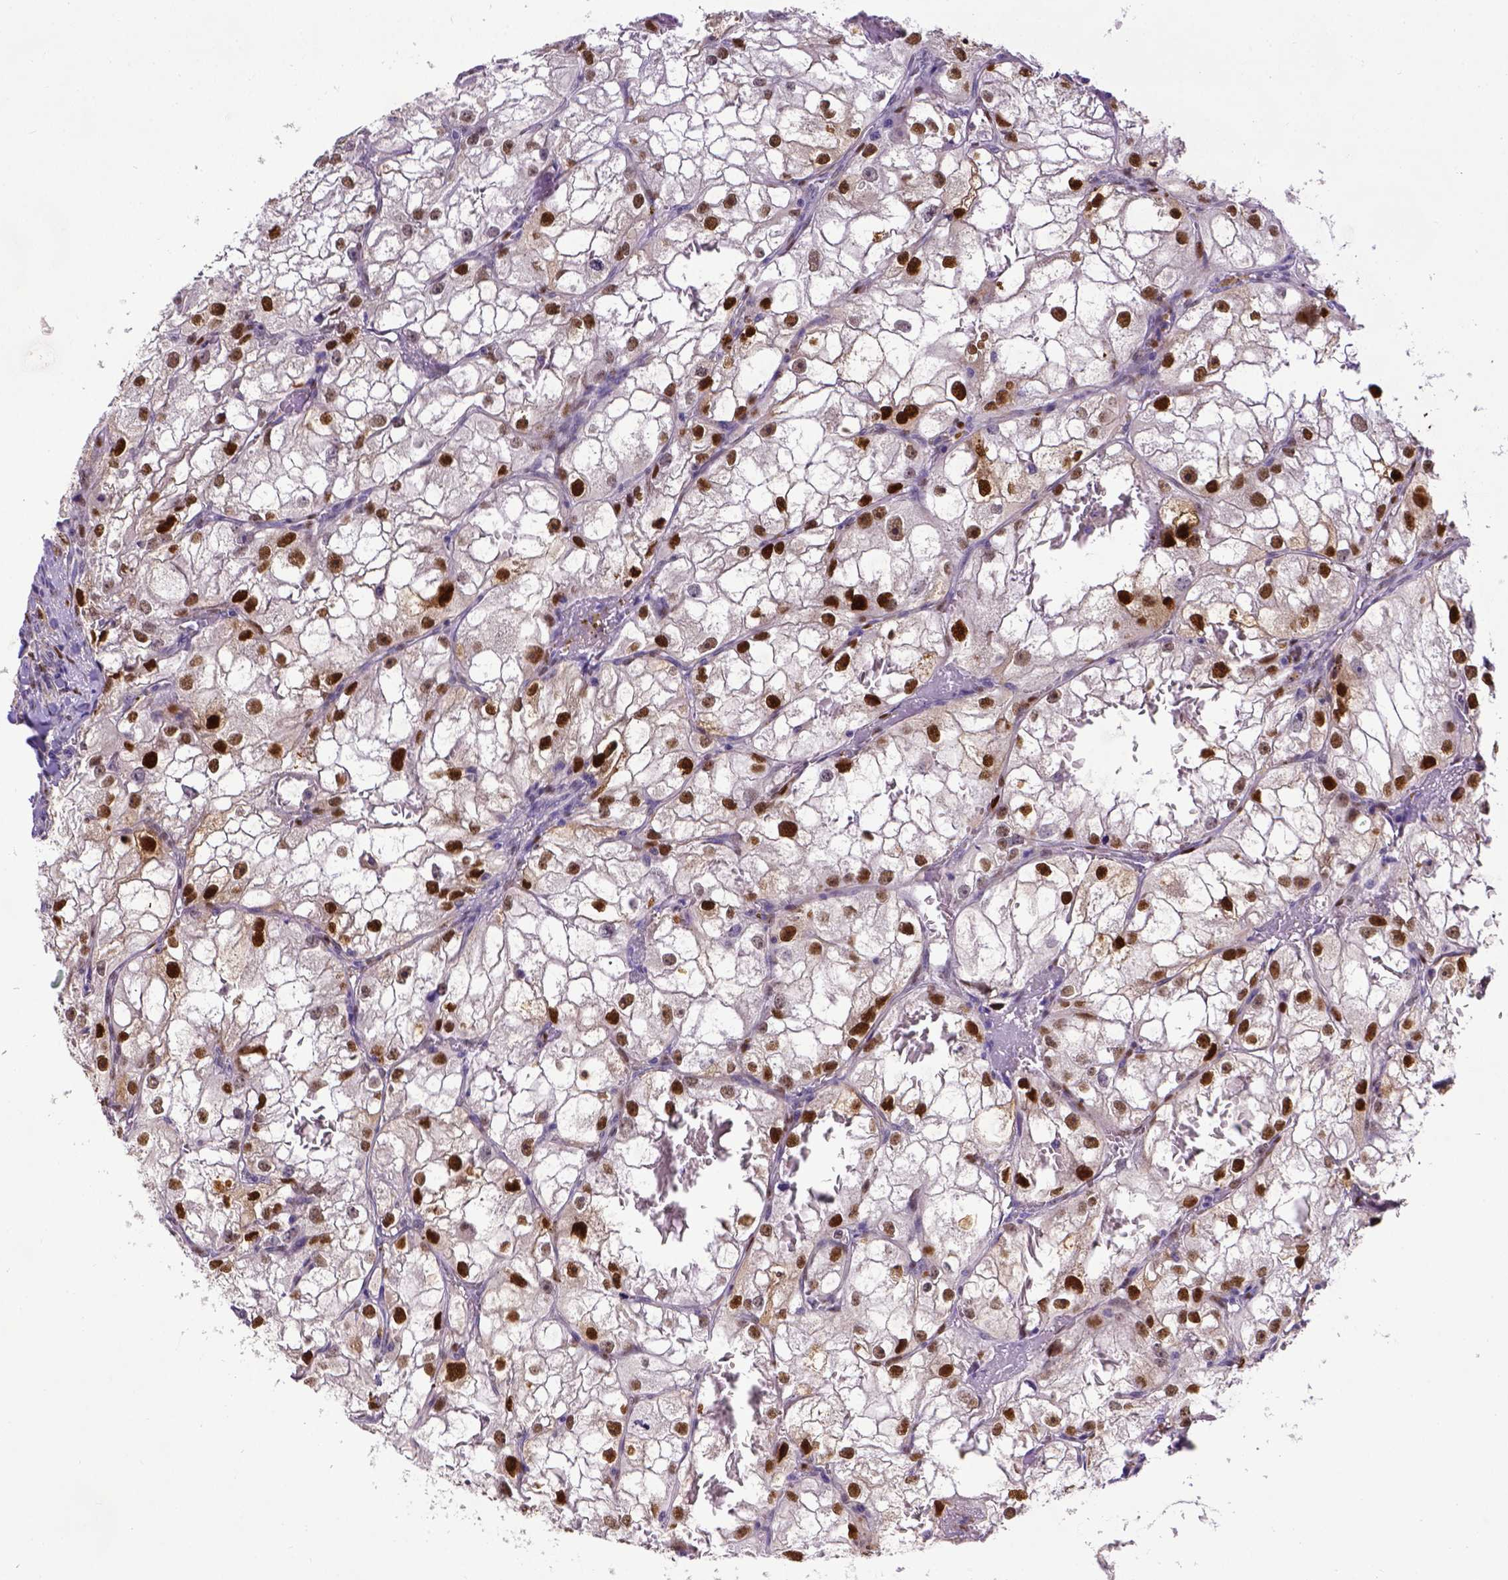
{"staining": {"intensity": "strong", "quantity": ">75%", "location": "nuclear"}, "tissue": "renal cancer", "cell_type": "Tumor cells", "image_type": "cancer", "snomed": [{"axis": "morphology", "description": "Adenocarcinoma, NOS"}, {"axis": "topography", "description": "Kidney"}], "caption": "Adenocarcinoma (renal) tissue shows strong nuclear positivity in about >75% of tumor cells Using DAB (brown) and hematoxylin (blue) stains, captured at high magnification using brightfield microscopy.", "gene": "CDKN1A", "patient": {"sex": "male", "age": 59}}